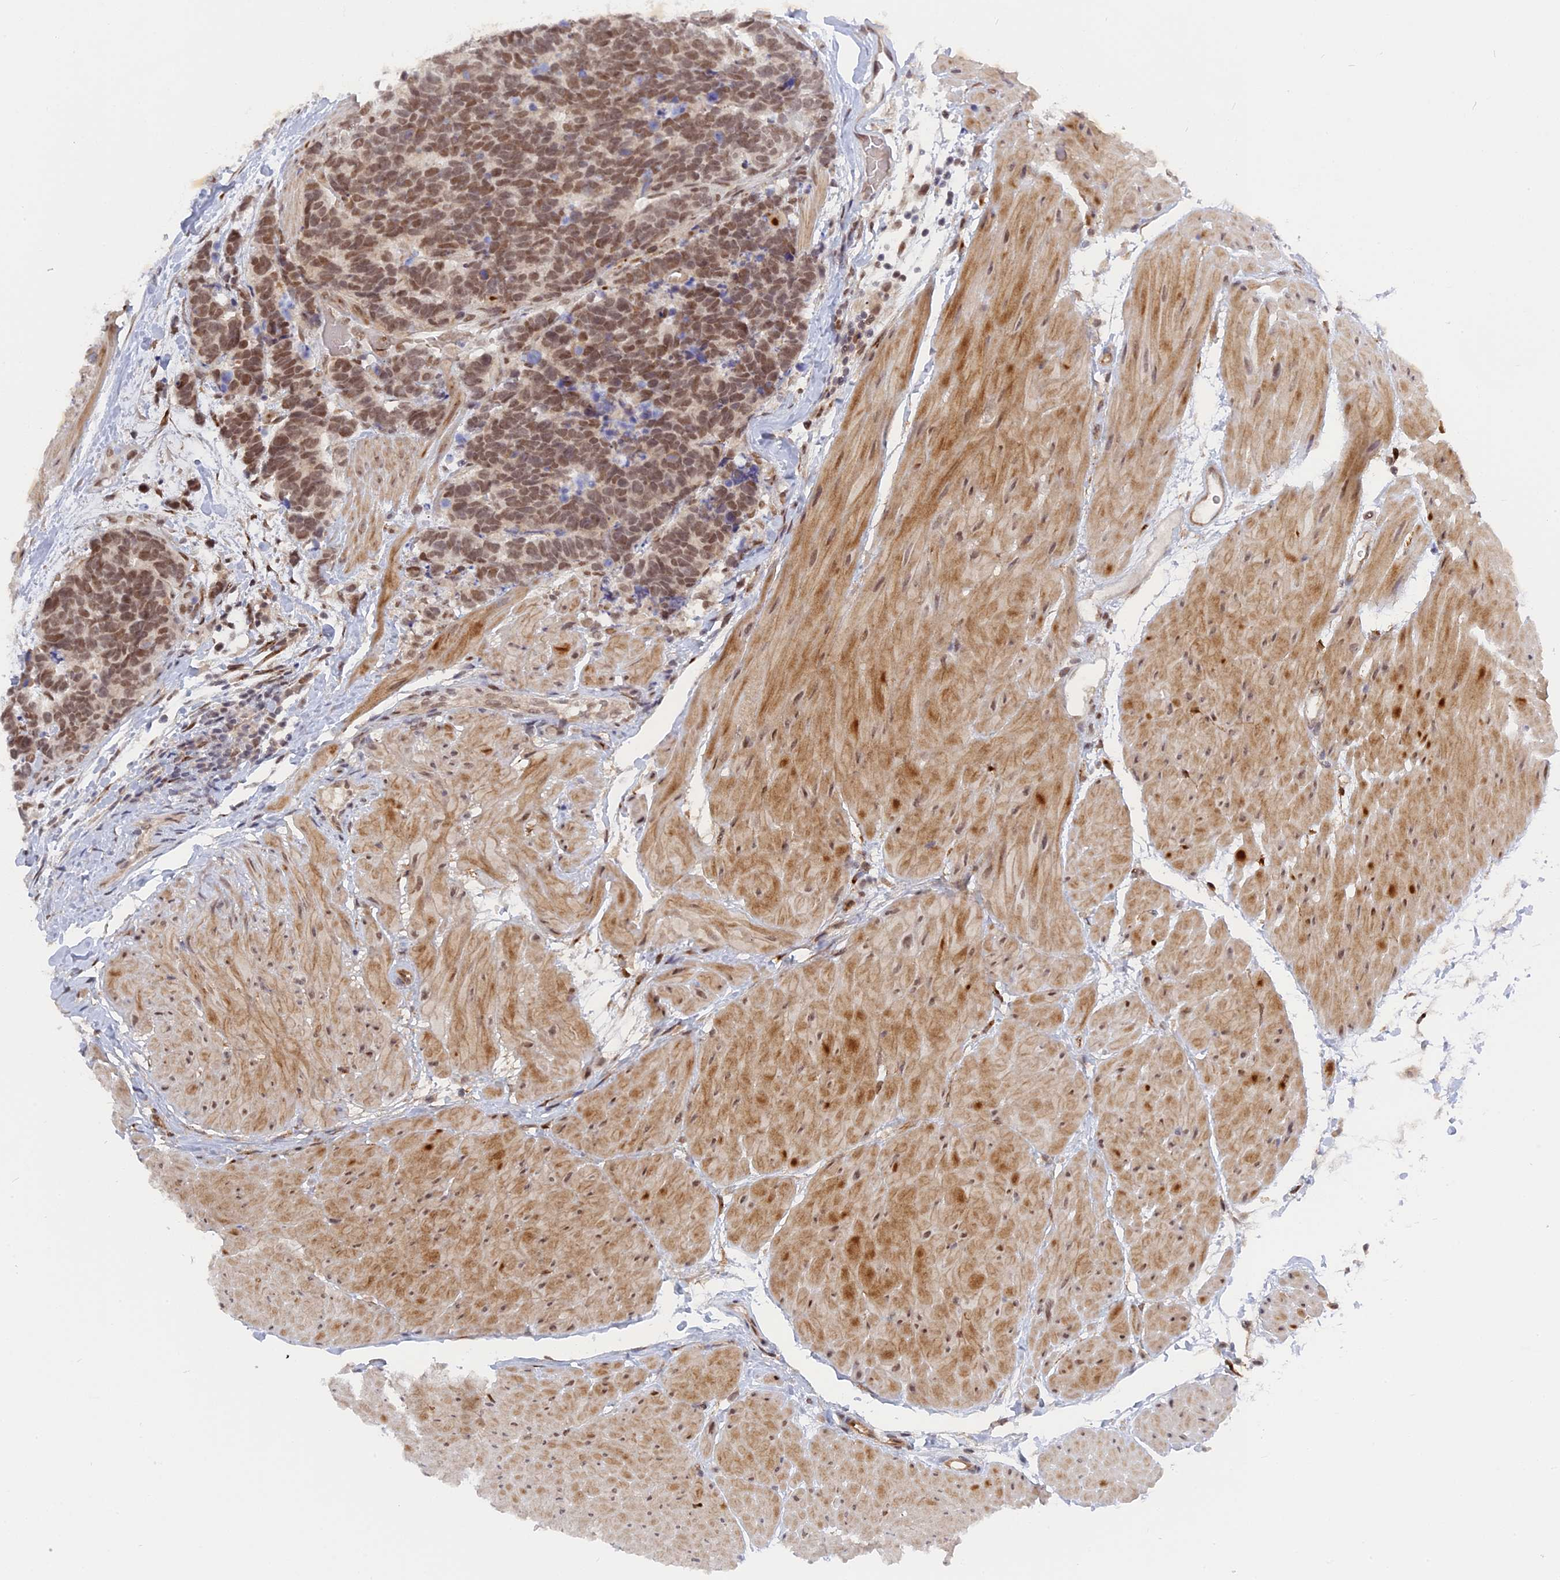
{"staining": {"intensity": "moderate", "quantity": ">75%", "location": "nuclear"}, "tissue": "carcinoid", "cell_type": "Tumor cells", "image_type": "cancer", "snomed": [{"axis": "morphology", "description": "Carcinoma, NOS"}, {"axis": "morphology", "description": "Carcinoid, malignant, NOS"}, {"axis": "topography", "description": "Urinary bladder"}], "caption": "Tumor cells demonstrate moderate nuclear positivity in approximately >75% of cells in carcinoid.", "gene": "CCDC85A", "patient": {"sex": "male", "age": 57}}